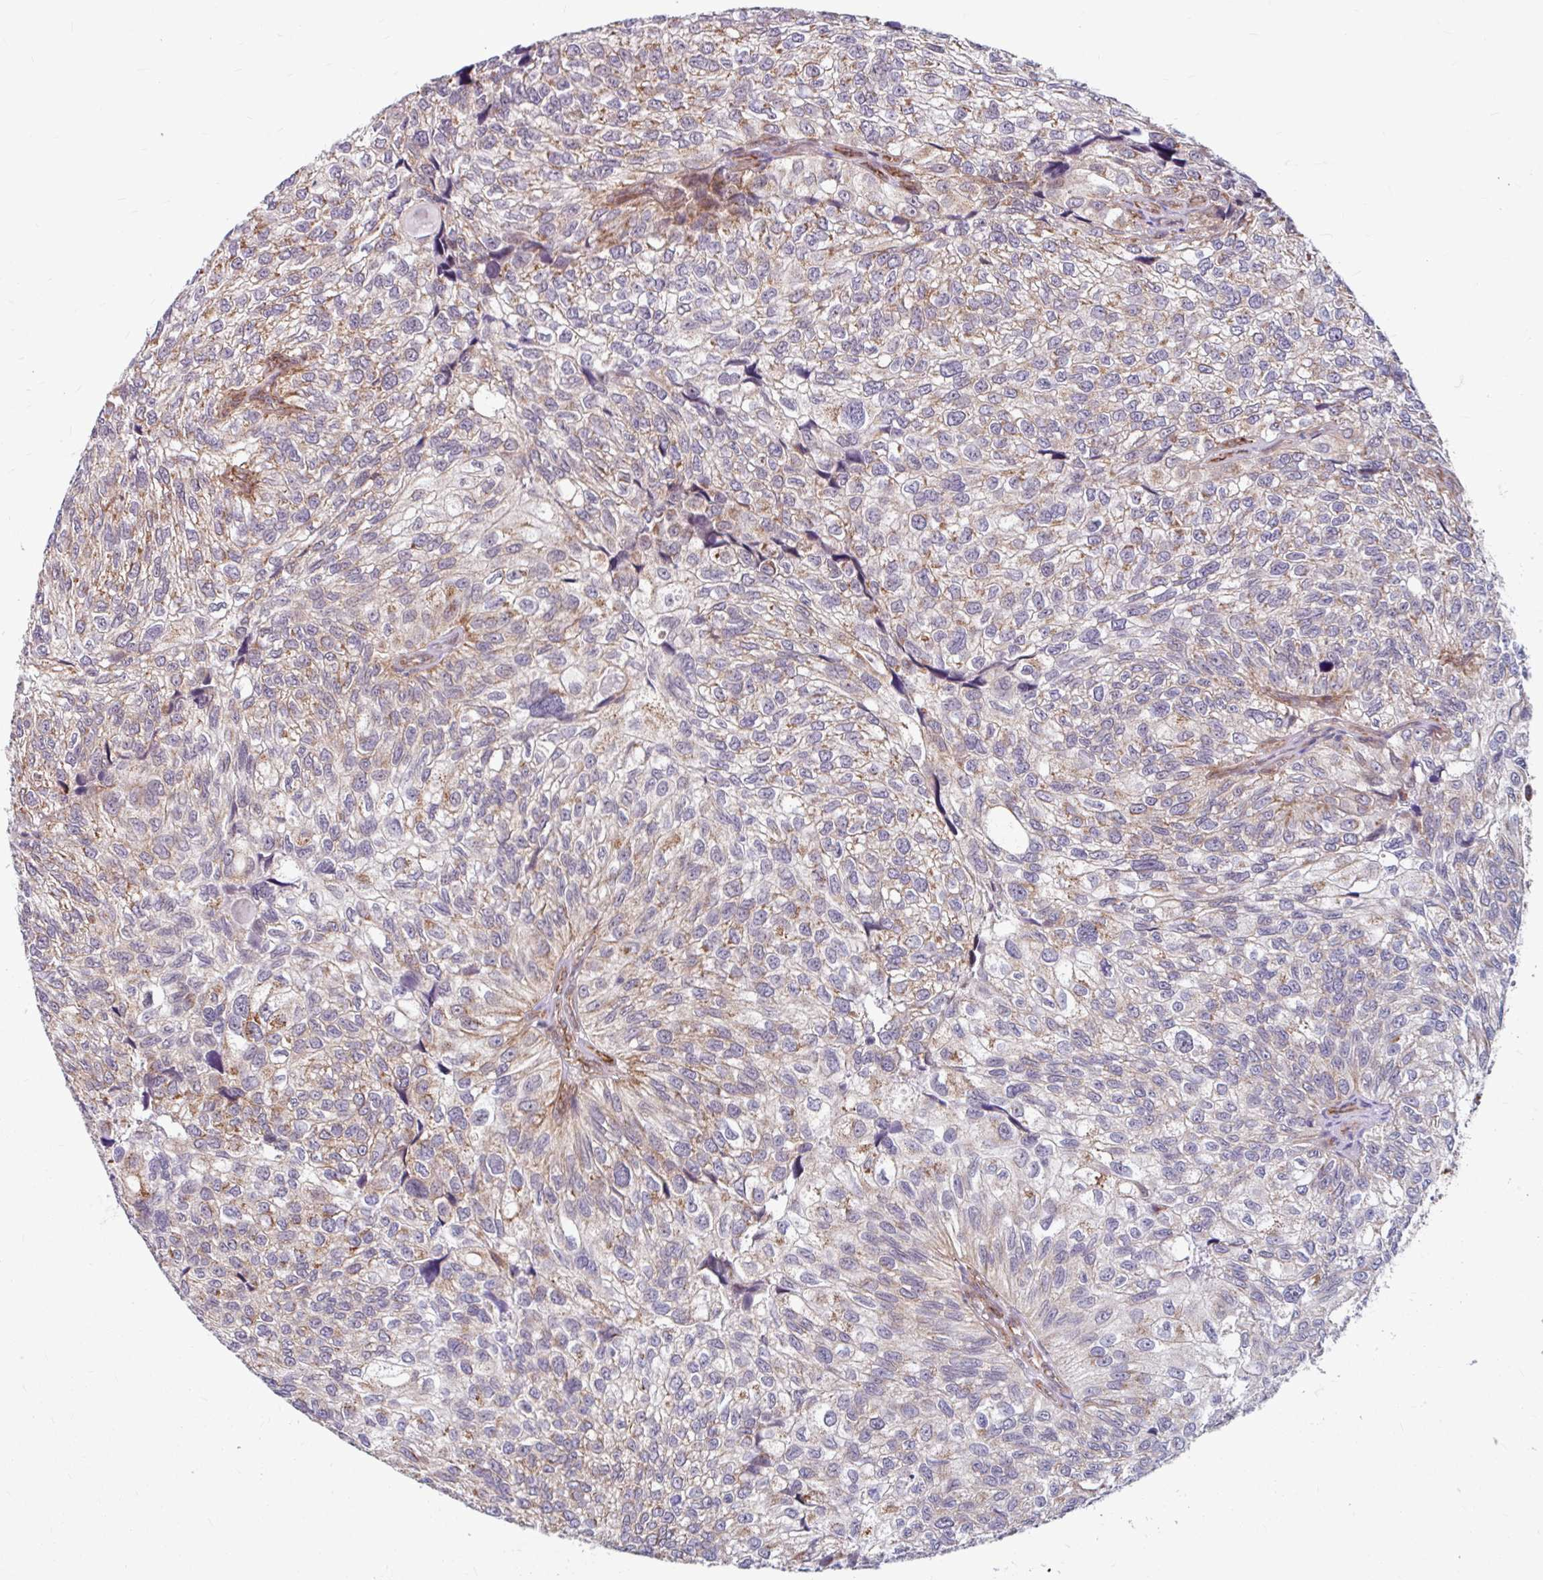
{"staining": {"intensity": "moderate", "quantity": "<25%", "location": "cytoplasmic/membranous"}, "tissue": "urothelial cancer", "cell_type": "Tumor cells", "image_type": "cancer", "snomed": [{"axis": "morphology", "description": "Urothelial carcinoma, NOS"}, {"axis": "topography", "description": "Urinary bladder"}], "caption": "Human urothelial cancer stained for a protein (brown) shows moderate cytoplasmic/membranous positive staining in approximately <25% of tumor cells.", "gene": "DAAM2", "patient": {"sex": "male", "age": 87}}